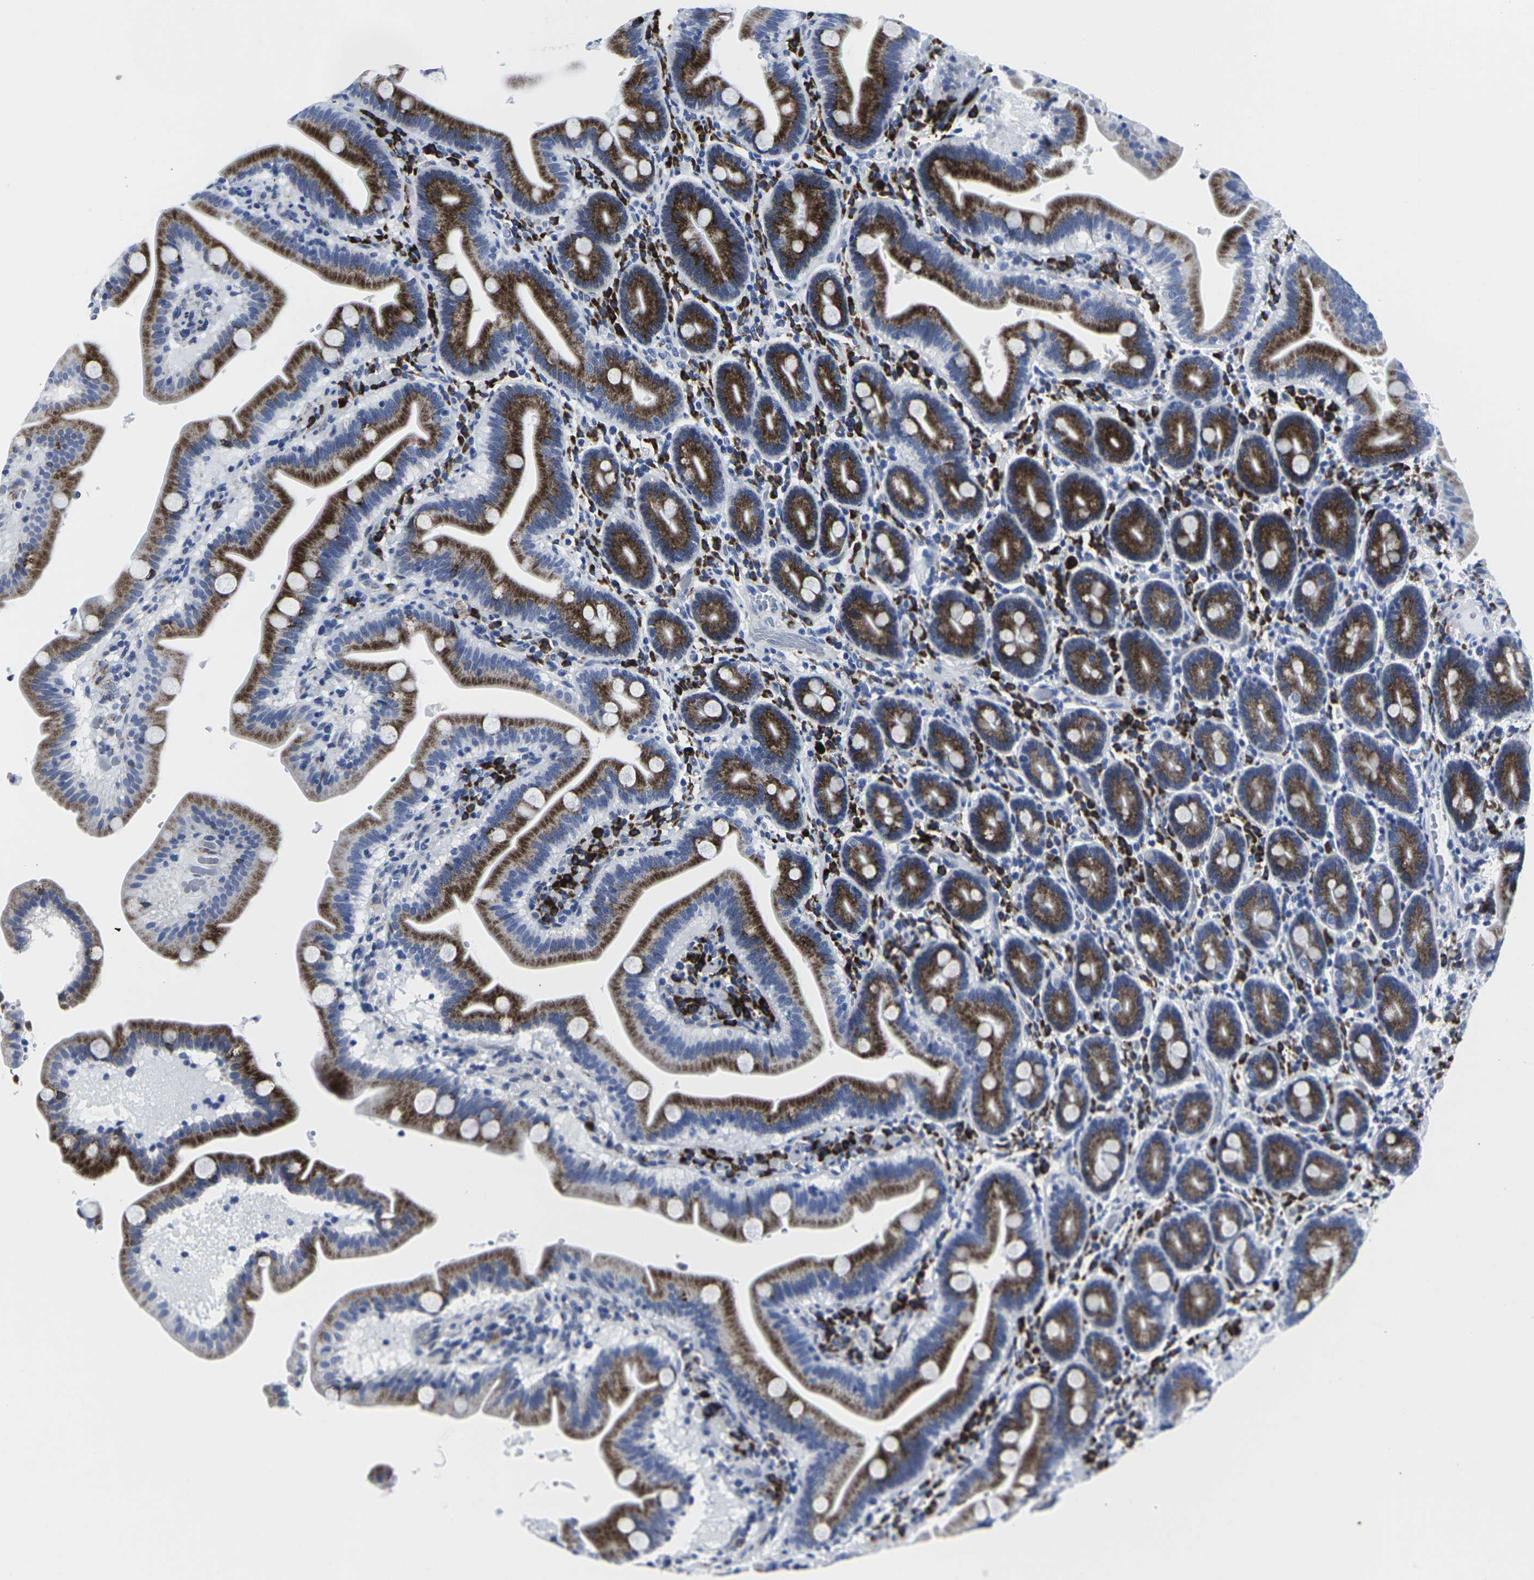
{"staining": {"intensity": "strong", "quantity": ">75%", "location": "cytoplasmic/membranous"}, "tissue": "duodenum", "cell_type": "Glandular cells", "image_type": "normal", "snomed": [{"axis": "morphology", "description": "Normal tissue, NOS"}, {"axis": "topography", "description": "Duodenum"}], "caption": "Strong cytoplasmic/membranous protein positivity is identified in about >75% of glandular cells in duodenum.", "gene": "RPN1", "patient": {"sex": "male", "age": 54}}